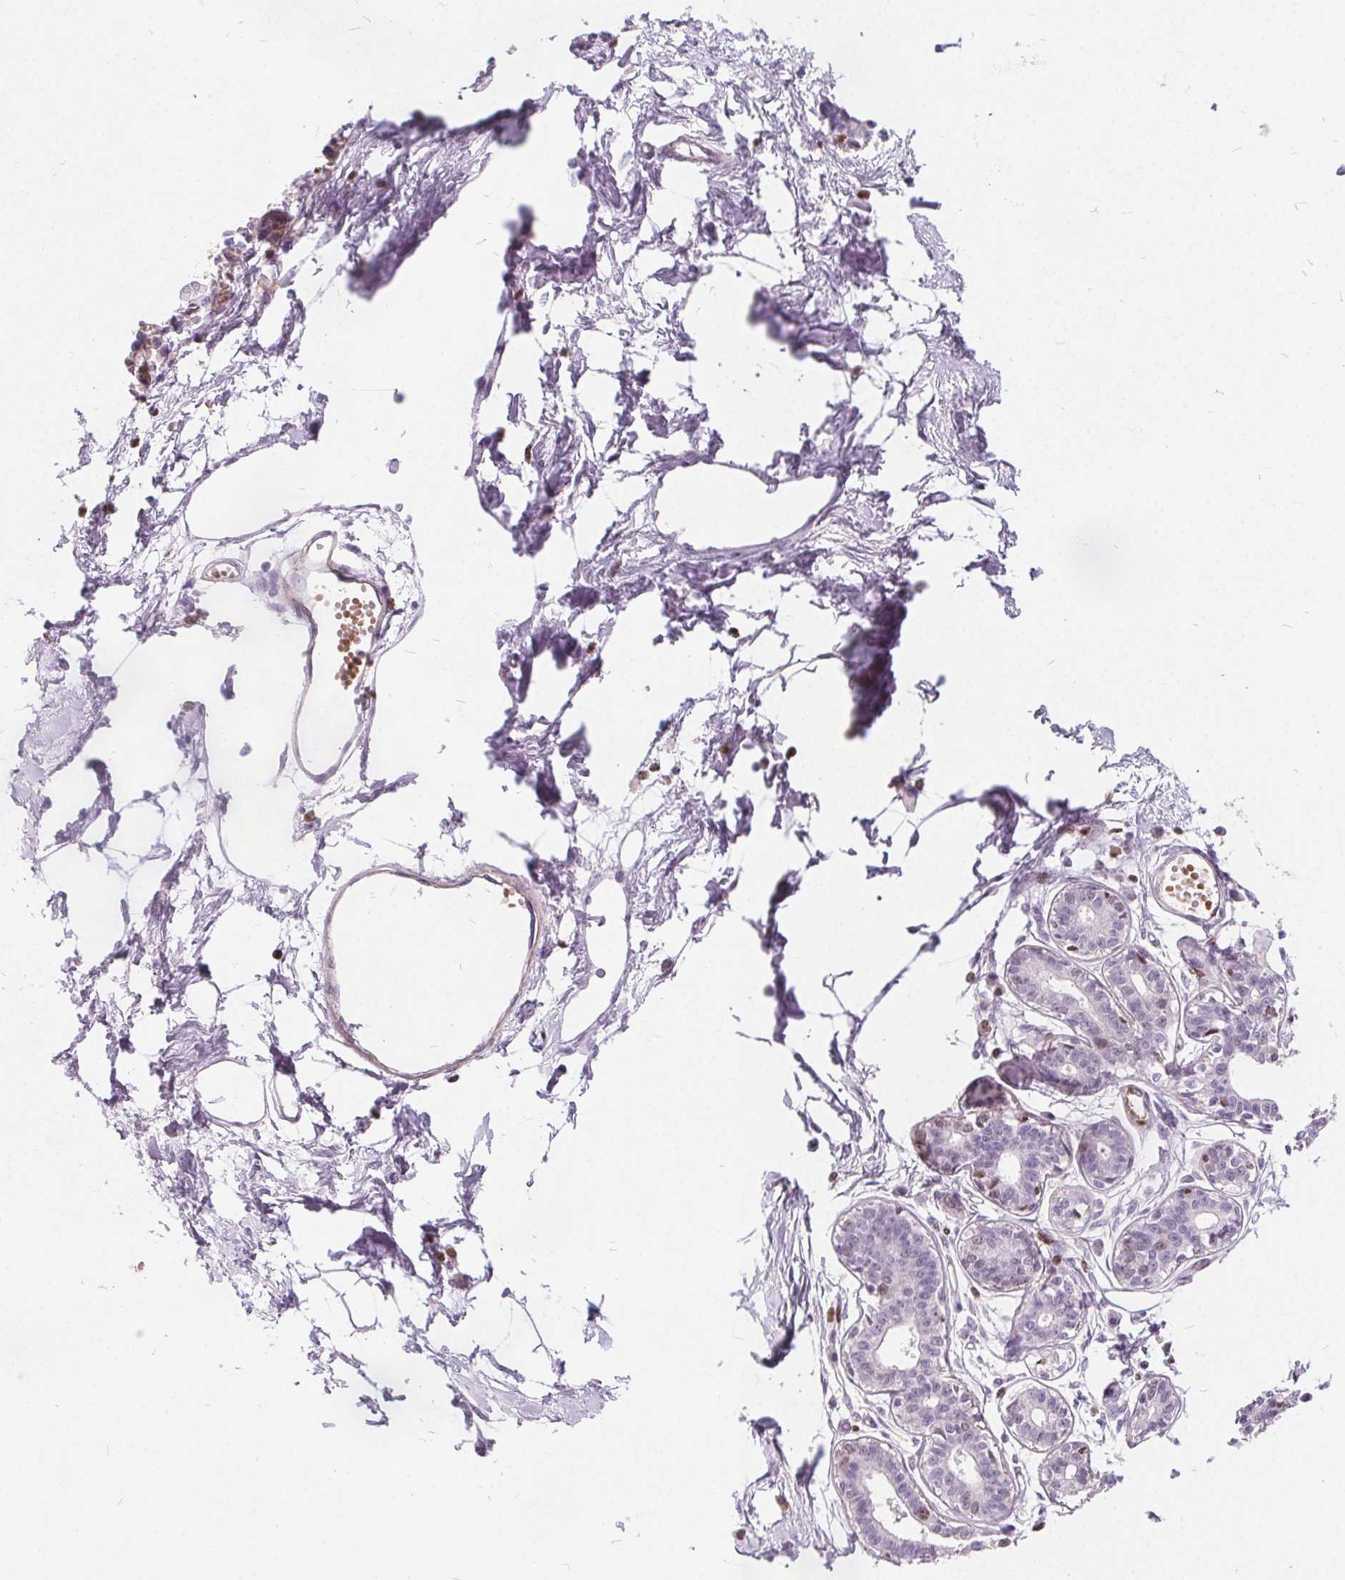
{"staining": {"intensity": "negative", "quantity": "none", "location": "none"}, "tissue": "breast", "cell_type": "Adipocytes", "image_type": "normal", "snomed": [{"axis": "morphology", "description": "Normal tissue, NOS"}, {"axis": "topography", "description": "Breast"}], "caption": "This is a image of IHC staining of normal breast, which shows no positivity in adipocytes. Nuclei are stained in blue.", "gene": "ISLR2", "patient": {"sex": "female", "age": 45}}